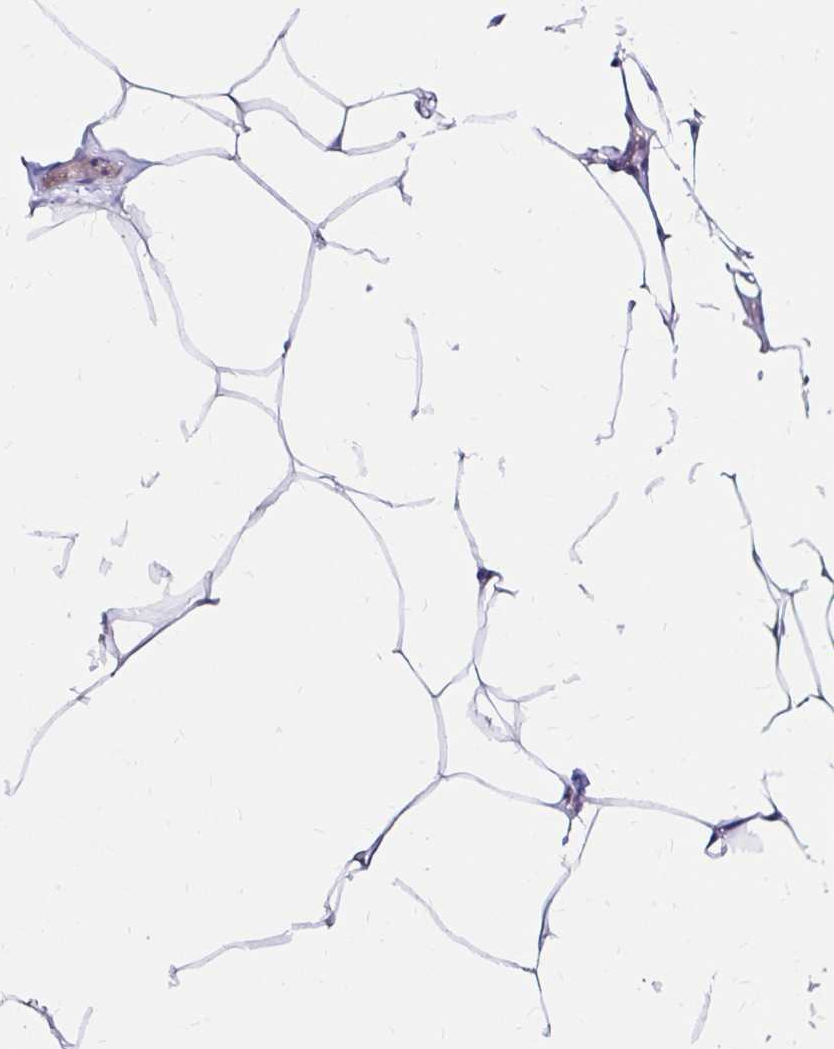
{"staining": {"intensity": "negative", "quantity": "none", "location": "none"}, "tissue": "breast", "cell_type": "Adipocytes", "image_type": "normal", "snomed": [{"axis": "morphology", "description": "Normal tissue, NOS"}, {"axis": "topography", "description": "Breast"}], "caption": "IHC photomicrograph of benign breast stained for a protein (brown), which reveals no staining in adipocytes.", "gene": "GUCY1A1", "patient": {"sex": "female", "age": 27}}